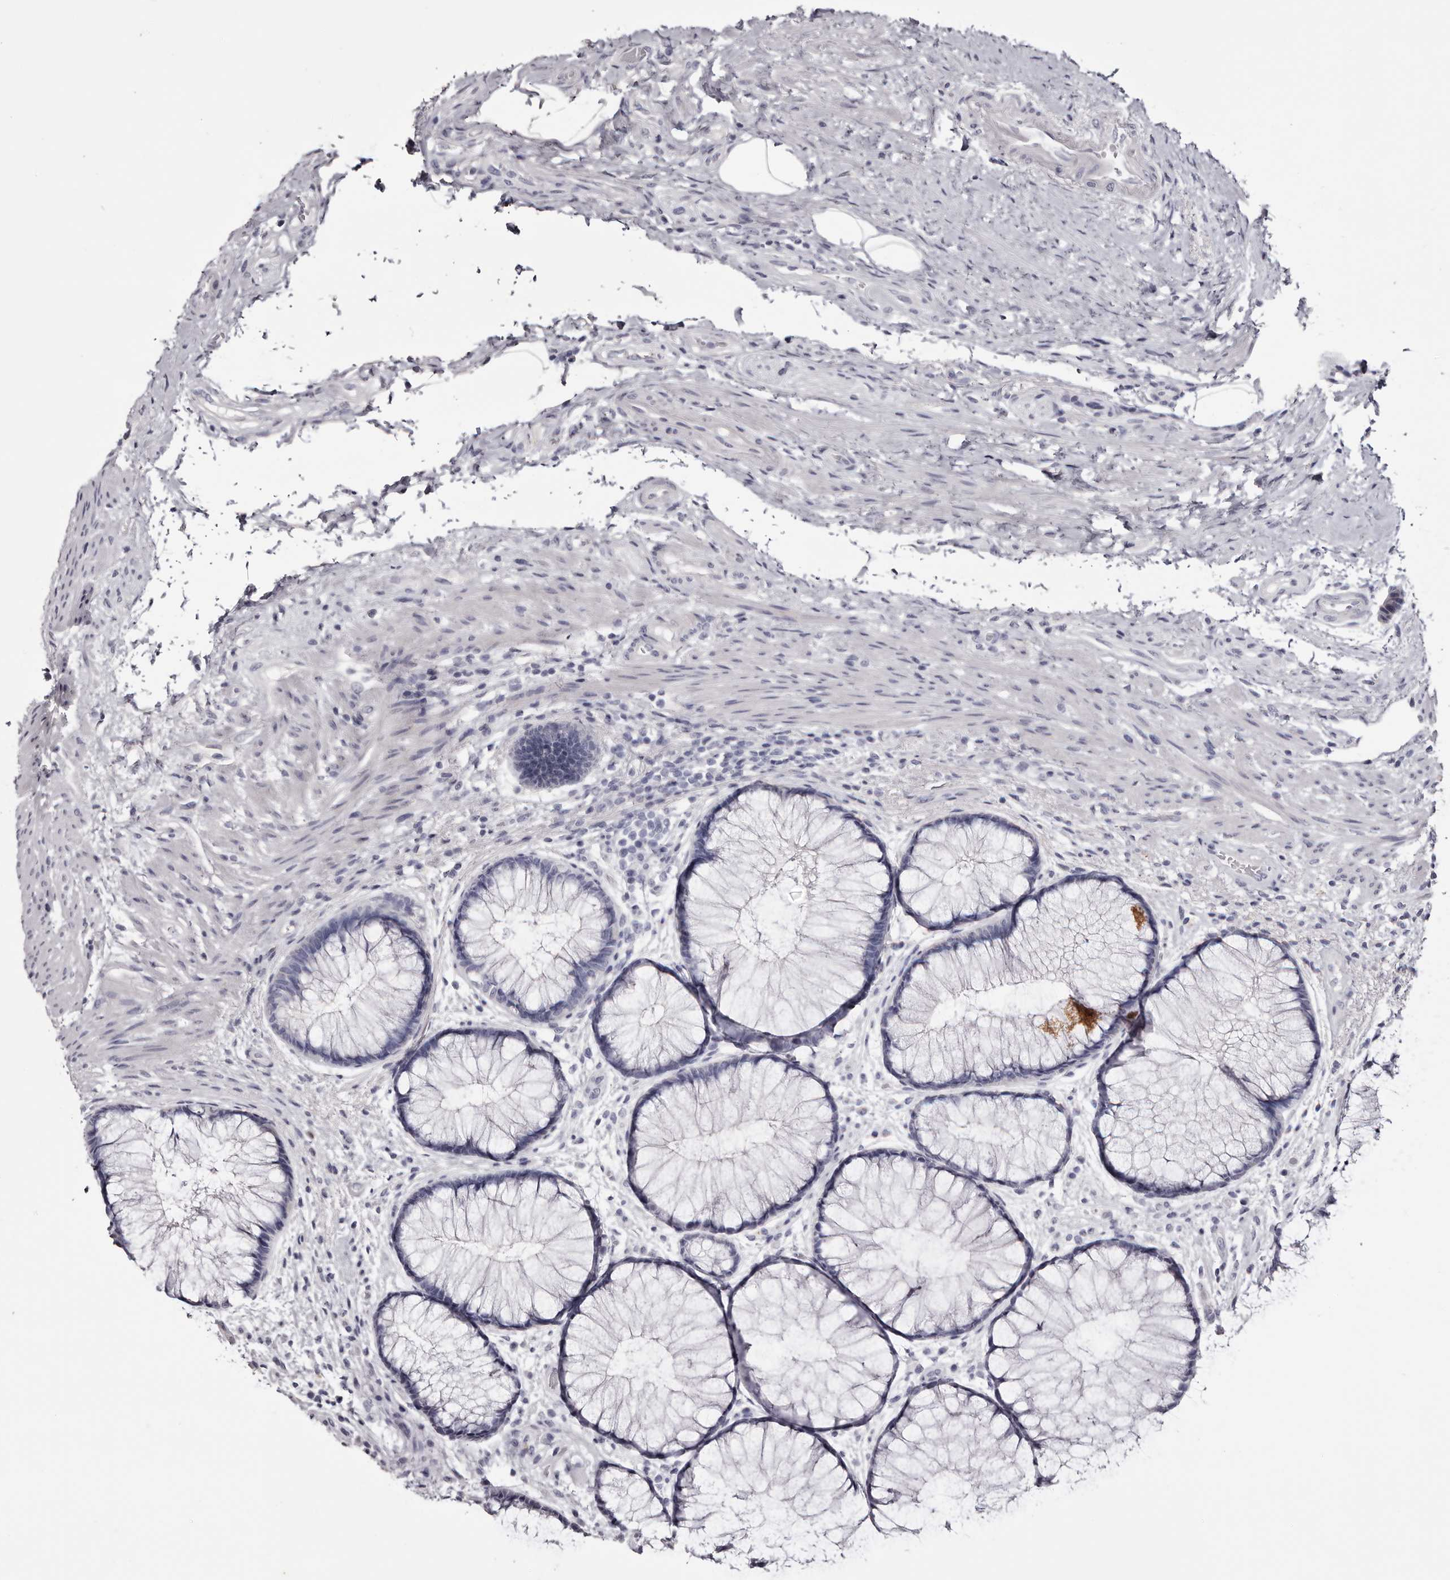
{"staining": {"intensity": "negative", "quantity": "none", "location": "none"}, "tissue": "rectum", "cell_type": "Glandular cells", "image_type": "normal", "snomed": [{"axis": "morphology", "description": "Normal tissue, NOS"}, {"axis": "topography", "description": "Rectum"}], "caption": "Glandular cells show no significant expression in benign rectum.", "gene": "CA6", "patient": {"sex": "male", "age": 51}}